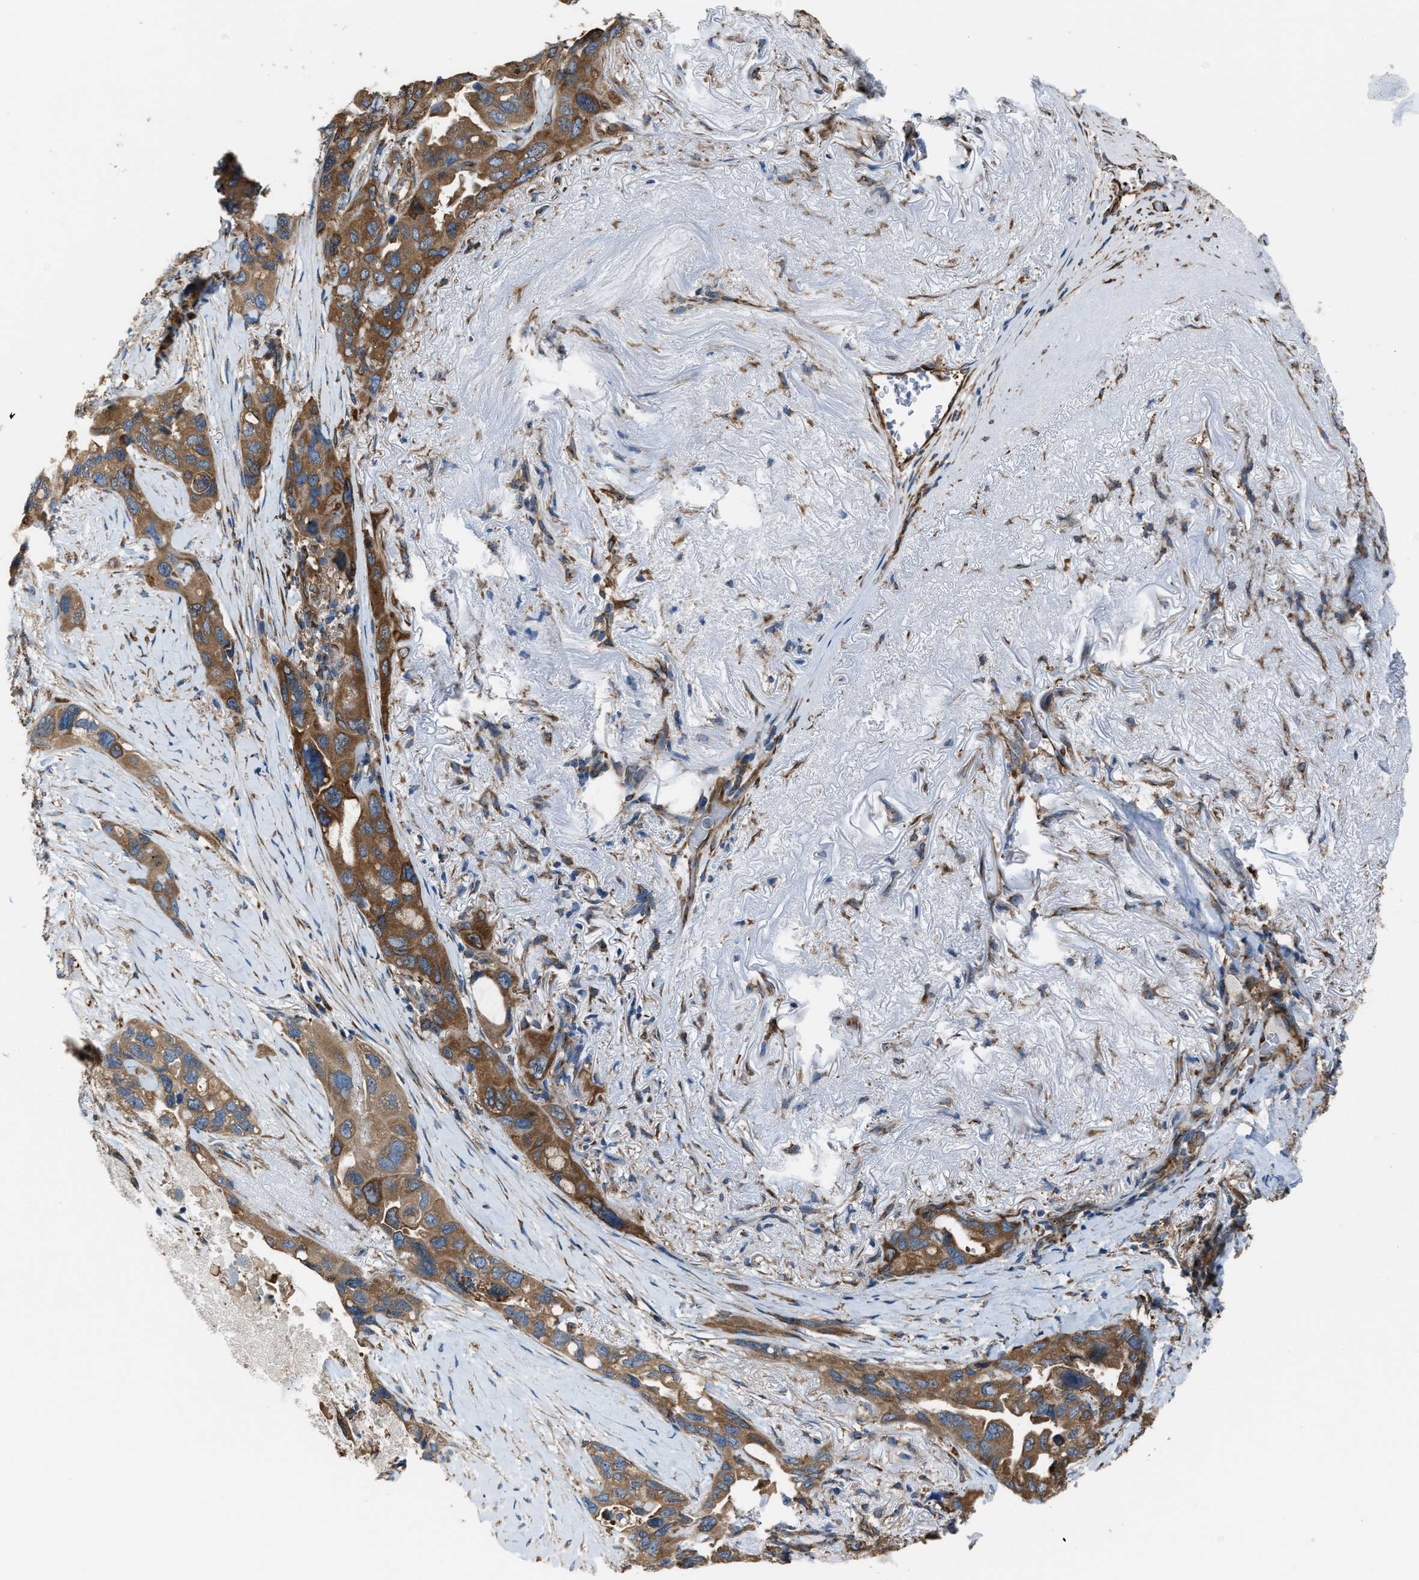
{"staining": {"intensity": "moderate", "quantity": ">75%", "location": "cytoplasmic/membranous"}, "tissue": "lung cancer", "cell_type": "Tumor cells", "image_type": "cancer", "snomed": [{"axis": "morphology", "description": "Squamous cell carcinoma, NOS"}, {"axis": "topography", "description": "Lung"}], "caption": "Human lung cancer stained with a brown dye demonstrates moderate cytoplasmic/membranous positive expression in about >75% of tumor cells.", "gene": "TRPC1", "patient": {"sex": "female", "age": 73}}